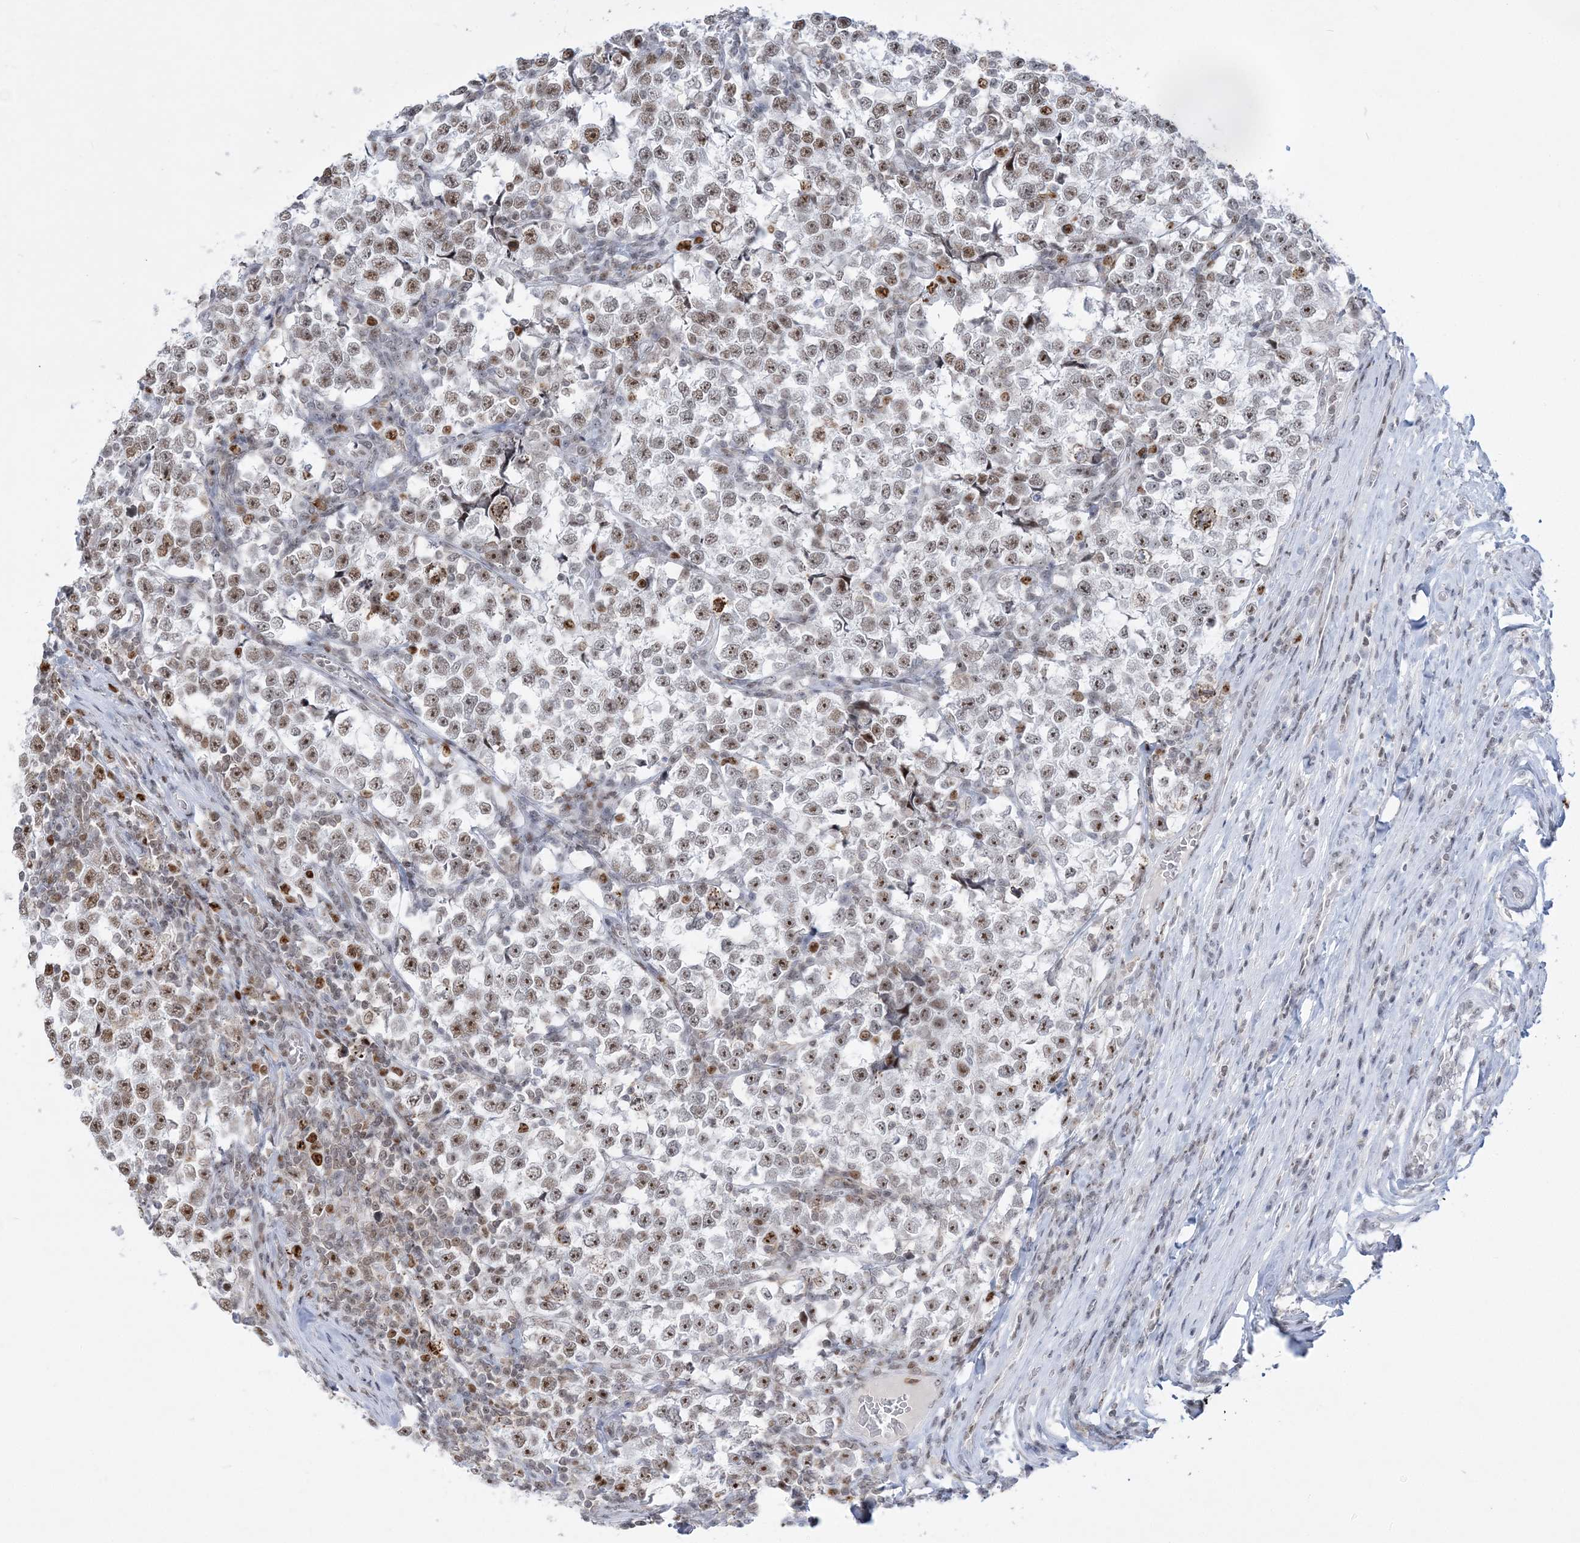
{"staining": {"intensity": "moderate", "quantity": ">75%", "location": "nuclear"}, "tissue": "testis cancer", "cell_type": "Tumor cells", "image_type": "cancer", "snomed": [{"axis": "morphology", "description": "Normal tissue, NOS"}, {"axis": "morphology", "description": "Seminoma, NOS"}, {"axis": "topography", "description": "Testis"}], "caption": "DAB immunohistochemical staining of human testis cancer exhibits moderate nuclear protein expression in about >75% of tumor cells. The staining was performed using DAB (3,3'-diaminobenzidine), with brown indicating positive protein expression. Nuclei are stained blue with hematoxylin.", "gene": "DDX21", "patient": {"sex": "male", "age": 43}}